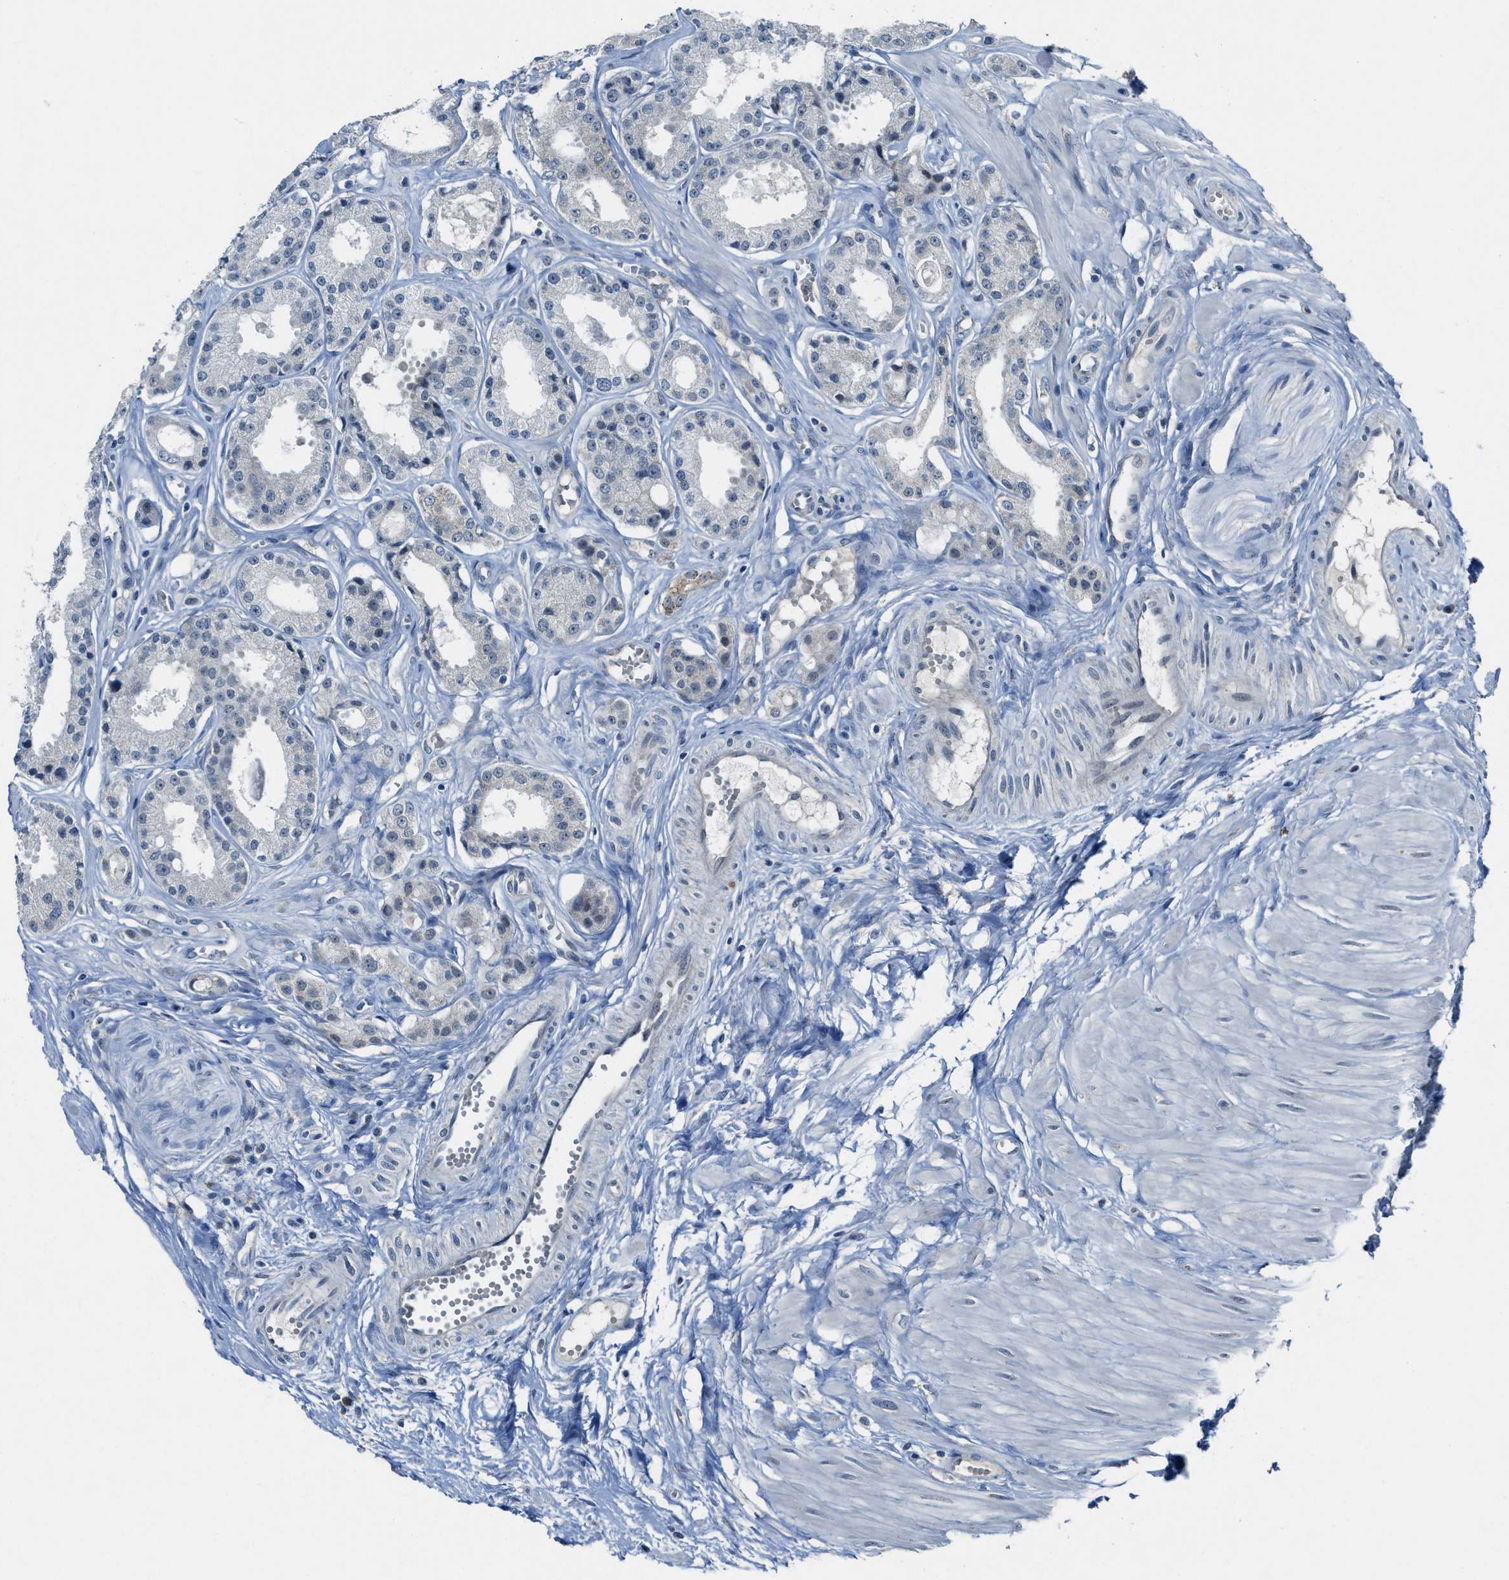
{"staining": {"intensity": "negative", "quantity": "none", "location": "none"}, "tissue": "prostate cancer", "cell_type": "Tumor cells", "image_type": "cancer", "snomed": [{"axis": "morphology", "description": "Adenocarcinoma, Low grade"}, {"axis": "topography", "description": "Prostate"}], "caption": "The IHC photomicrograph has no significant positivity in tumor cells of prostate cancer tissue.", "gene": "CDON", "patient": {"sex": "male", "age": 57}}